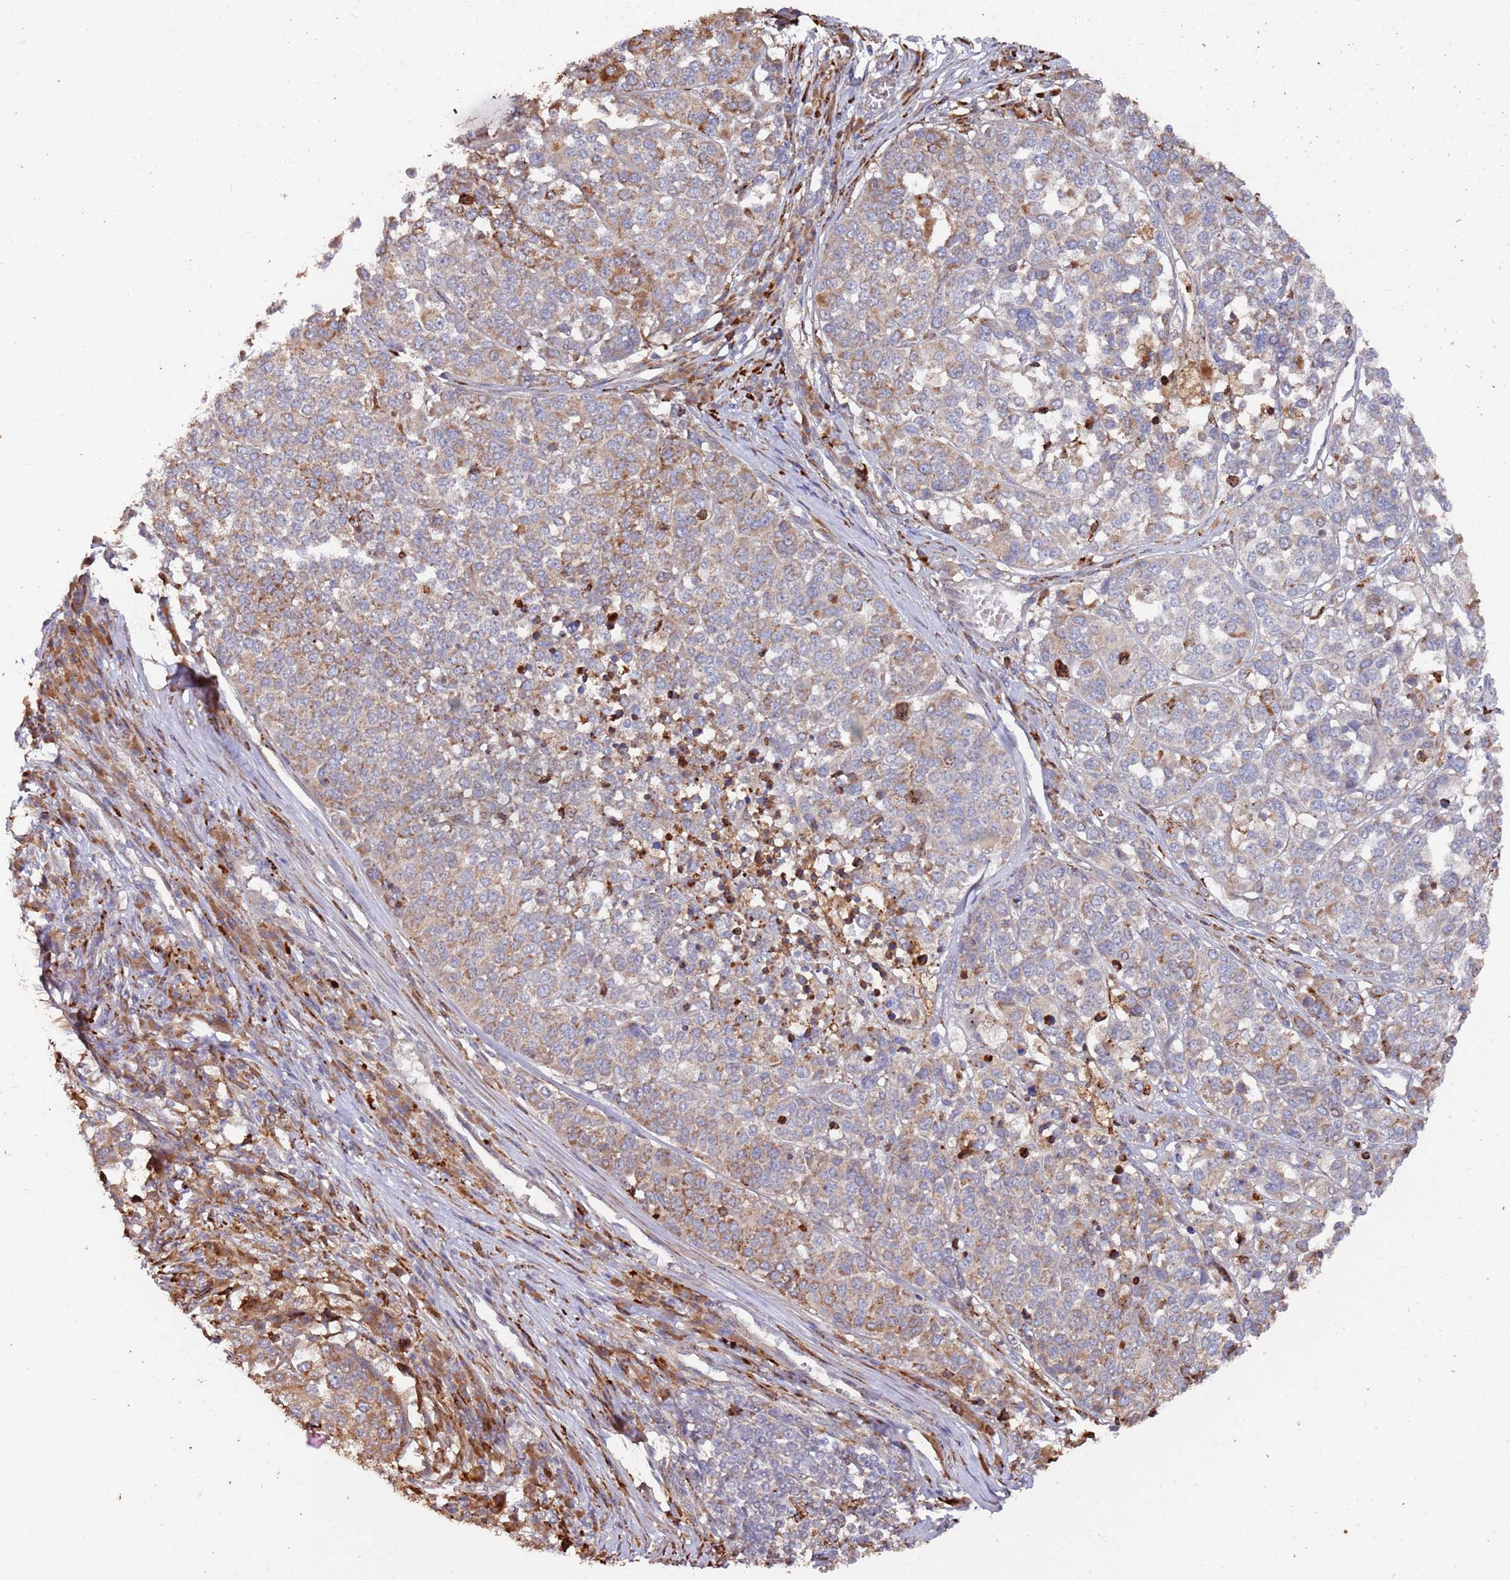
{"staining": {"intensity": "strong", "quantity": "<25%", "location": "cytoplasmic/membranous"}, "tissue": "melanoma", "cell_type": "Tumor cells", "image_type": "cancer", "snomed": [{"axis": "morphology", "description": "Malignant melanoma, Metastatic site"}, {"axis": "topography", "description": "Lymph node"}], "caption": "There is medium levels of strong cytoplasmic/membranous staining in tumor cells of melanoma, as demonstrated by immunohistochemical staining (brown color).", "gene": "LACC1", "patient": {"sex": "male", "age": 44}}